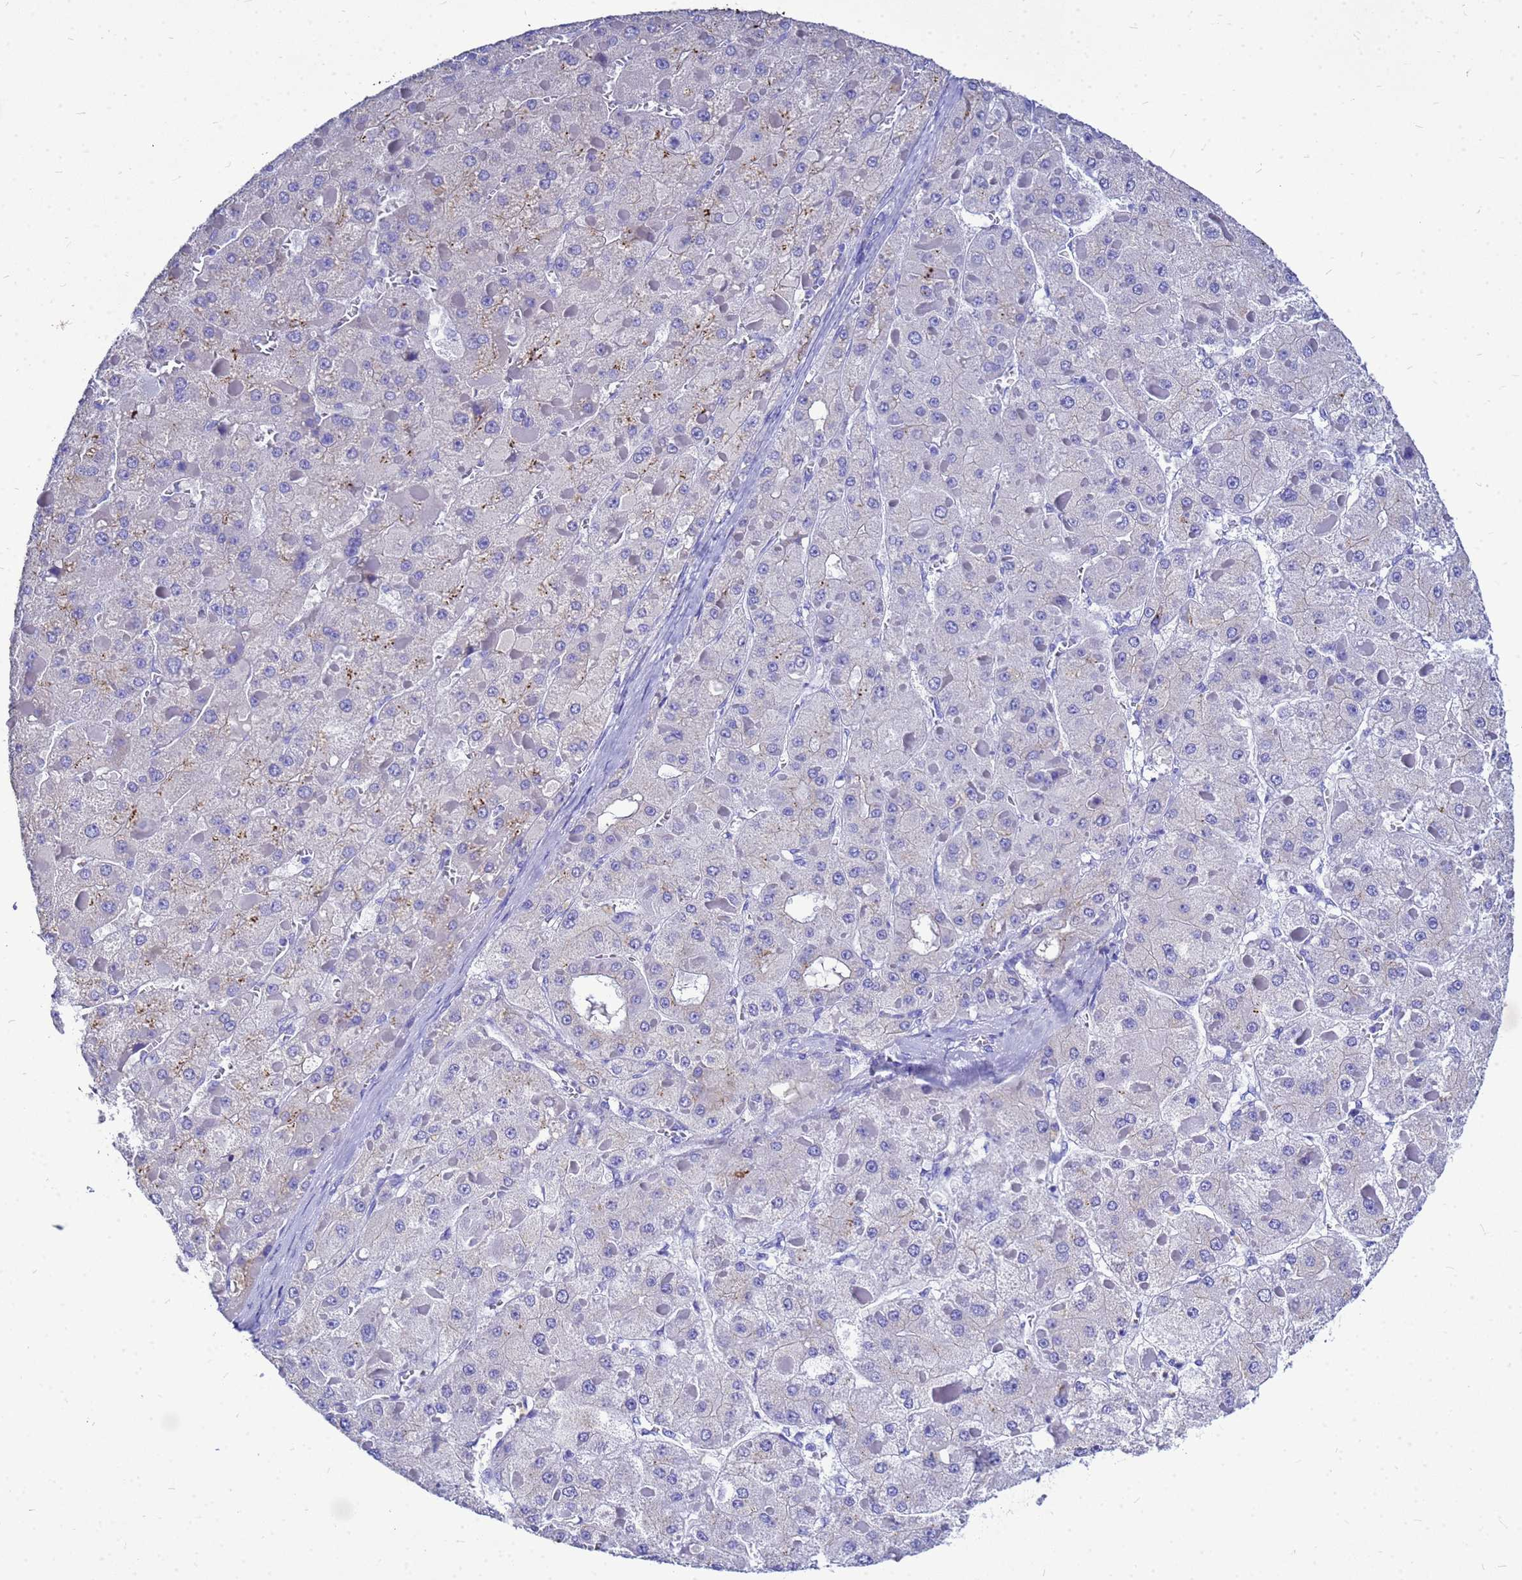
{"staining": {"intensity": "negative", "quantity": "none", "location": "none"}, "tissue": "liver cancer", "cell_type": "Tumor cells", "image_type": "cancer", "snomed": [{"axis": "morphology", "description": "Carcinoma, Hepatocellular, NOS"}, {"axis": "topography", "description": "Liver"}], "caption": "This is an immunohistochemistry photomicrograph of hepatocellular carcinoma (liver). There is no positivity in tumor cells.", "gene": "OR52E2", "patient": {"sex": "female", "age": 73}}